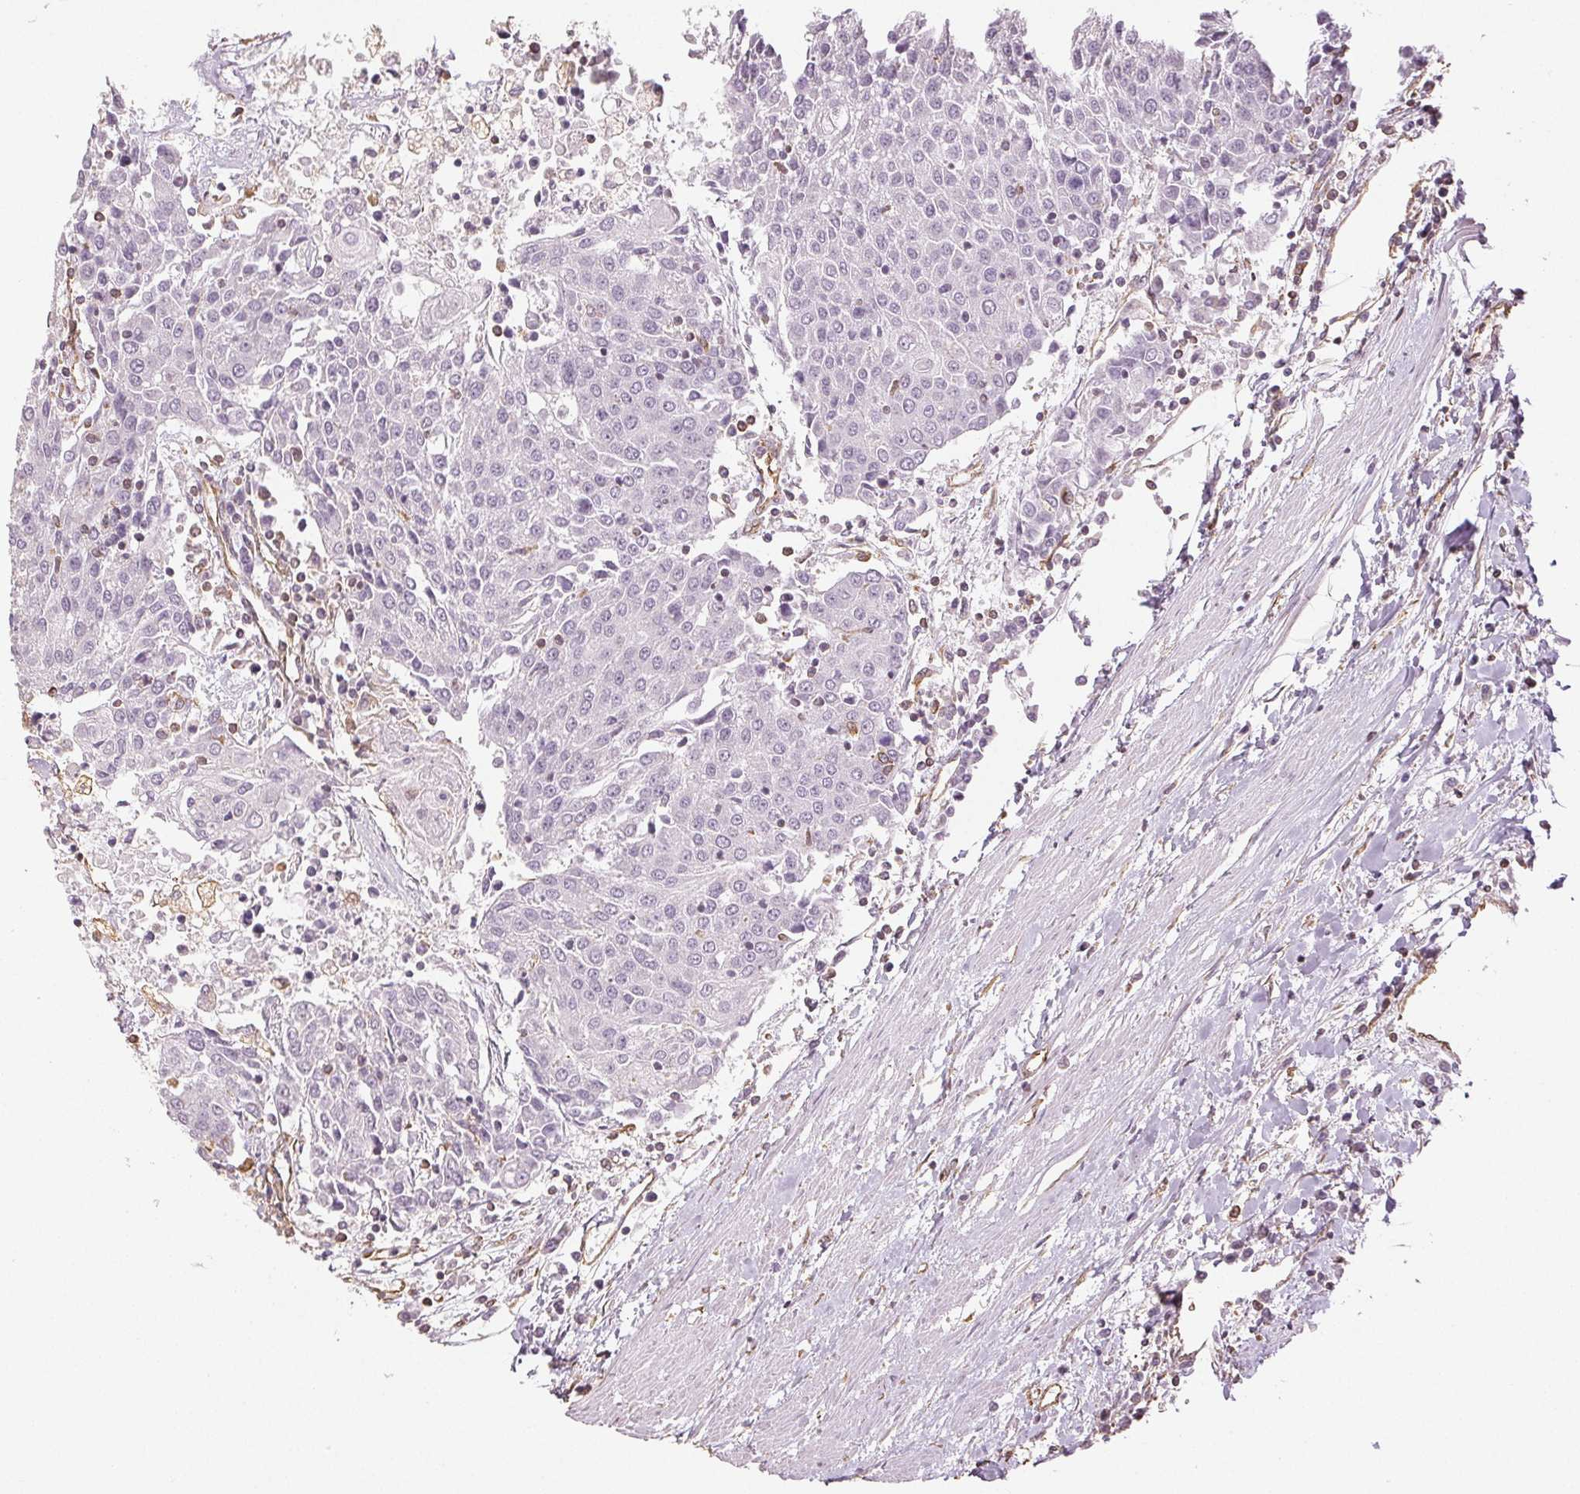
{"staining": {"intensity": "negative", "quantity": "none", "location": "none"}, "tissue": "urothelial cancer", "cell_type": "Tumor cells", "image_type": "cancer", "snomed": [{"axis": "morphology", "description": "Urothelial carcinoma, High grade"}, {"axis": "topography", "description": "Urinary bladder"}], "caption": "High-grade urothelial carcinoma stained for a protein using immunohistochemistry (IHC) demonstrates no expression tumor cells.", "gene": "COL7A1", "patient": {"sex": "female", "age": 85}}